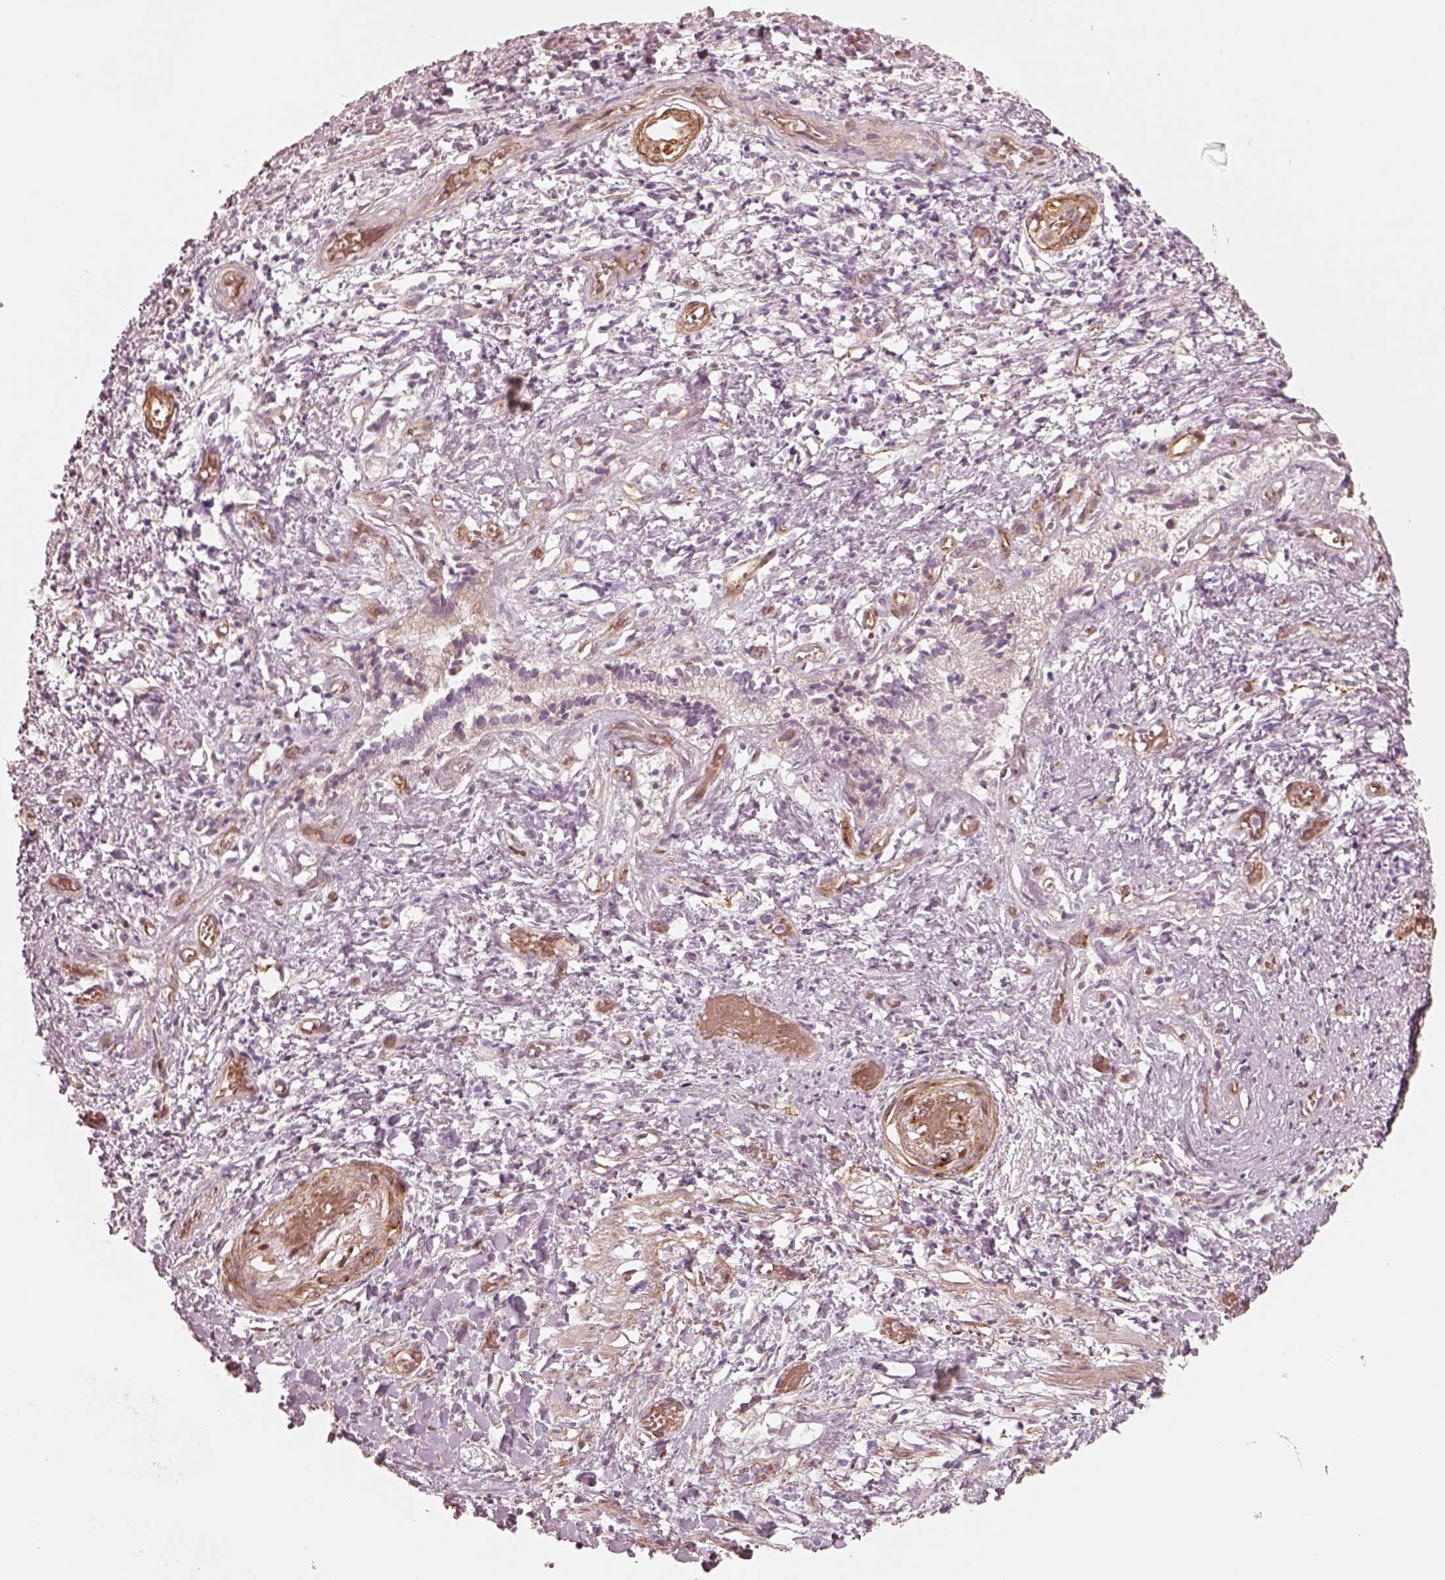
{"staining": {"intensity": "moderate", "quantity": ">75%", "location": "cytoplasmic/membranous"}, "tissue": "liver cancer", "cell_type": "Tumor cells", "image_type": "cancer", "snomed": [{"axis": "morphology", "description": "Cholangiocarcinoma"}, {"axis": "topography", "description": "Liver"}], "caption": "Immunohistochemistry image of neoplastic tissue: human liver cancer (cholangiocarcinoma) stained using immunohistochemistry reveals medium levels of moderate protein expression localized specifically in the cytoplasmic/membranous of tumor cells, appearing as a cytoplasmic/membranous brown color.", "gene": "CRYM", "patient": {"sex": "female", "age": 52}}